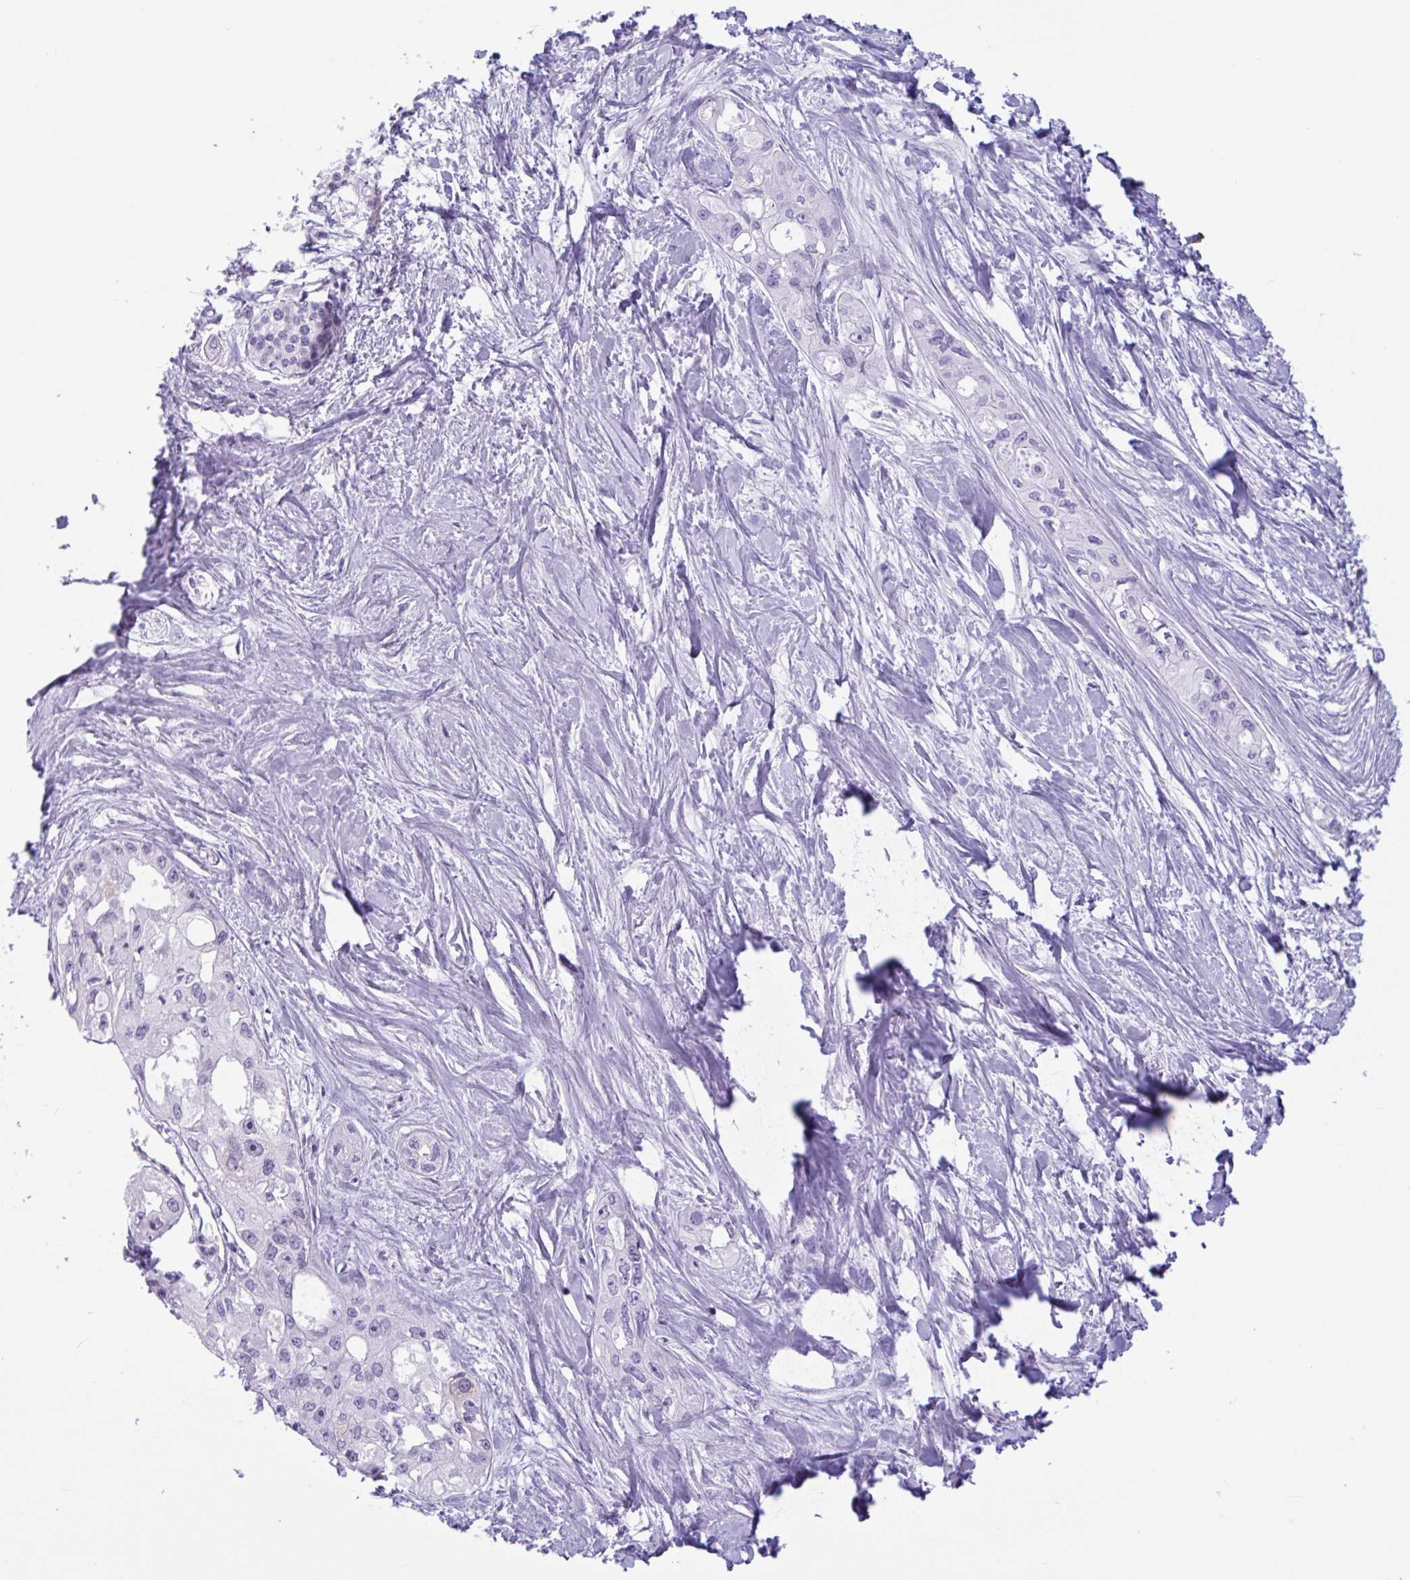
{"staining": {"intensity": "negative", "quantity": "none", "location": "none"}, "tissue": "pancreatic cancer", "cell_type": "Tumor cells", "image_type": "cancer", "snomed": [{"axis": "morphology", "description": "Adenocarcinoma, NOS"}, {"axis": "topography", "description": "Pancreas"}], "caption": "DAB (3,3'-diaminobenzidine) immunohistochemical staining of human pancreatic cancer (adenocarcinoma) reveals no significant staining in tumor cells.", "gene": "CTSE", "patient": {"sex": "female", "age": 50}}